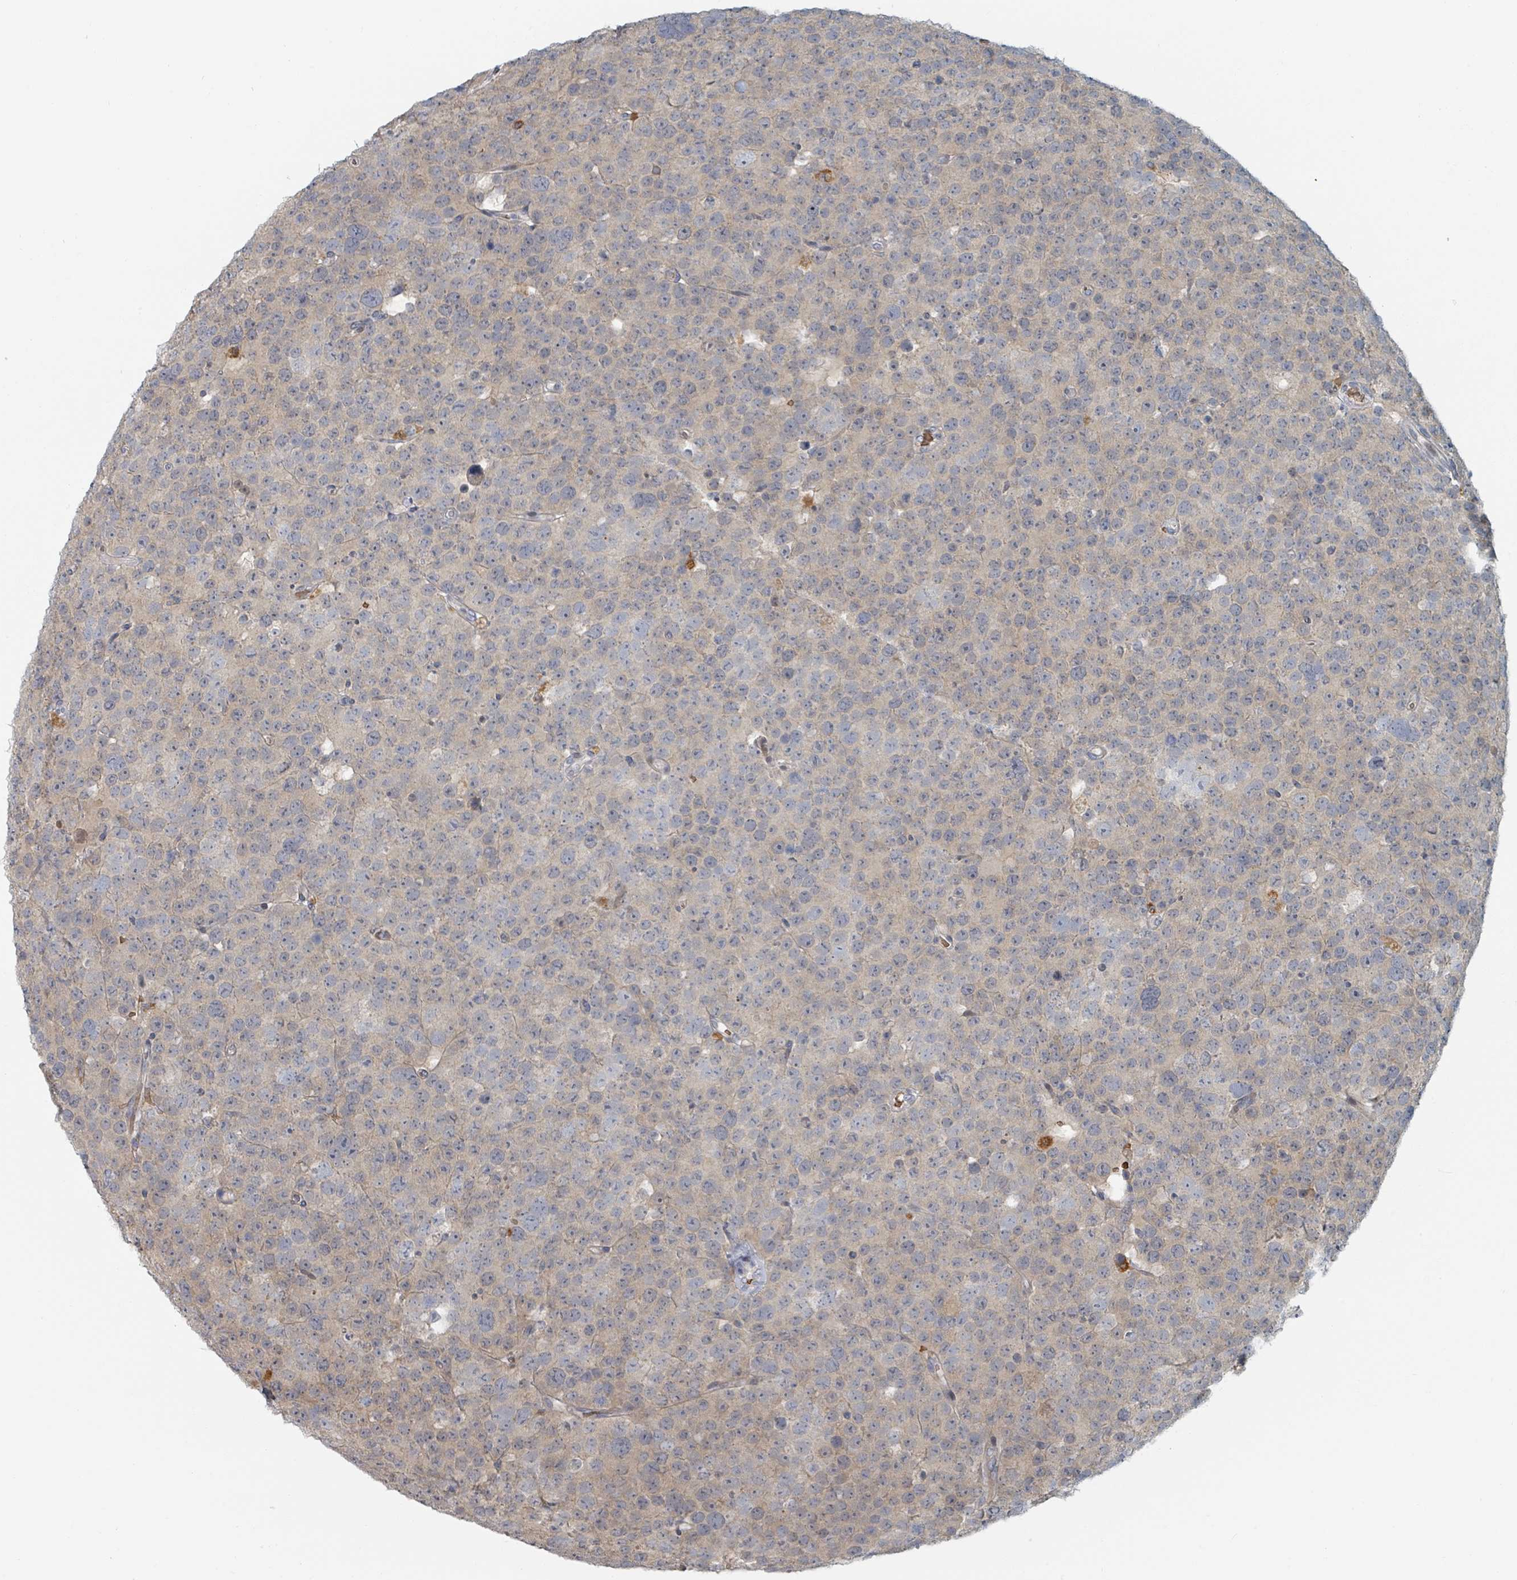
{"staining": {"intensity": "negative", "quantity": "none", "location": "none"}, "tissue": "testis cancer", "cell_type": "Tumor cells", "image_type": "cancer", "snomed": [{"axis": "morphology", "description": "Seminoma, NOS"}, {"axis": "topography", "description": "Testis"}], "caption": "Testis cancer (seminoma) stained for a protein using immunohistochemistry (IHC) displays no staining tumor cells.", "gene": "TRPC4AP", "patient": {"sex": "male", "age": 71}}